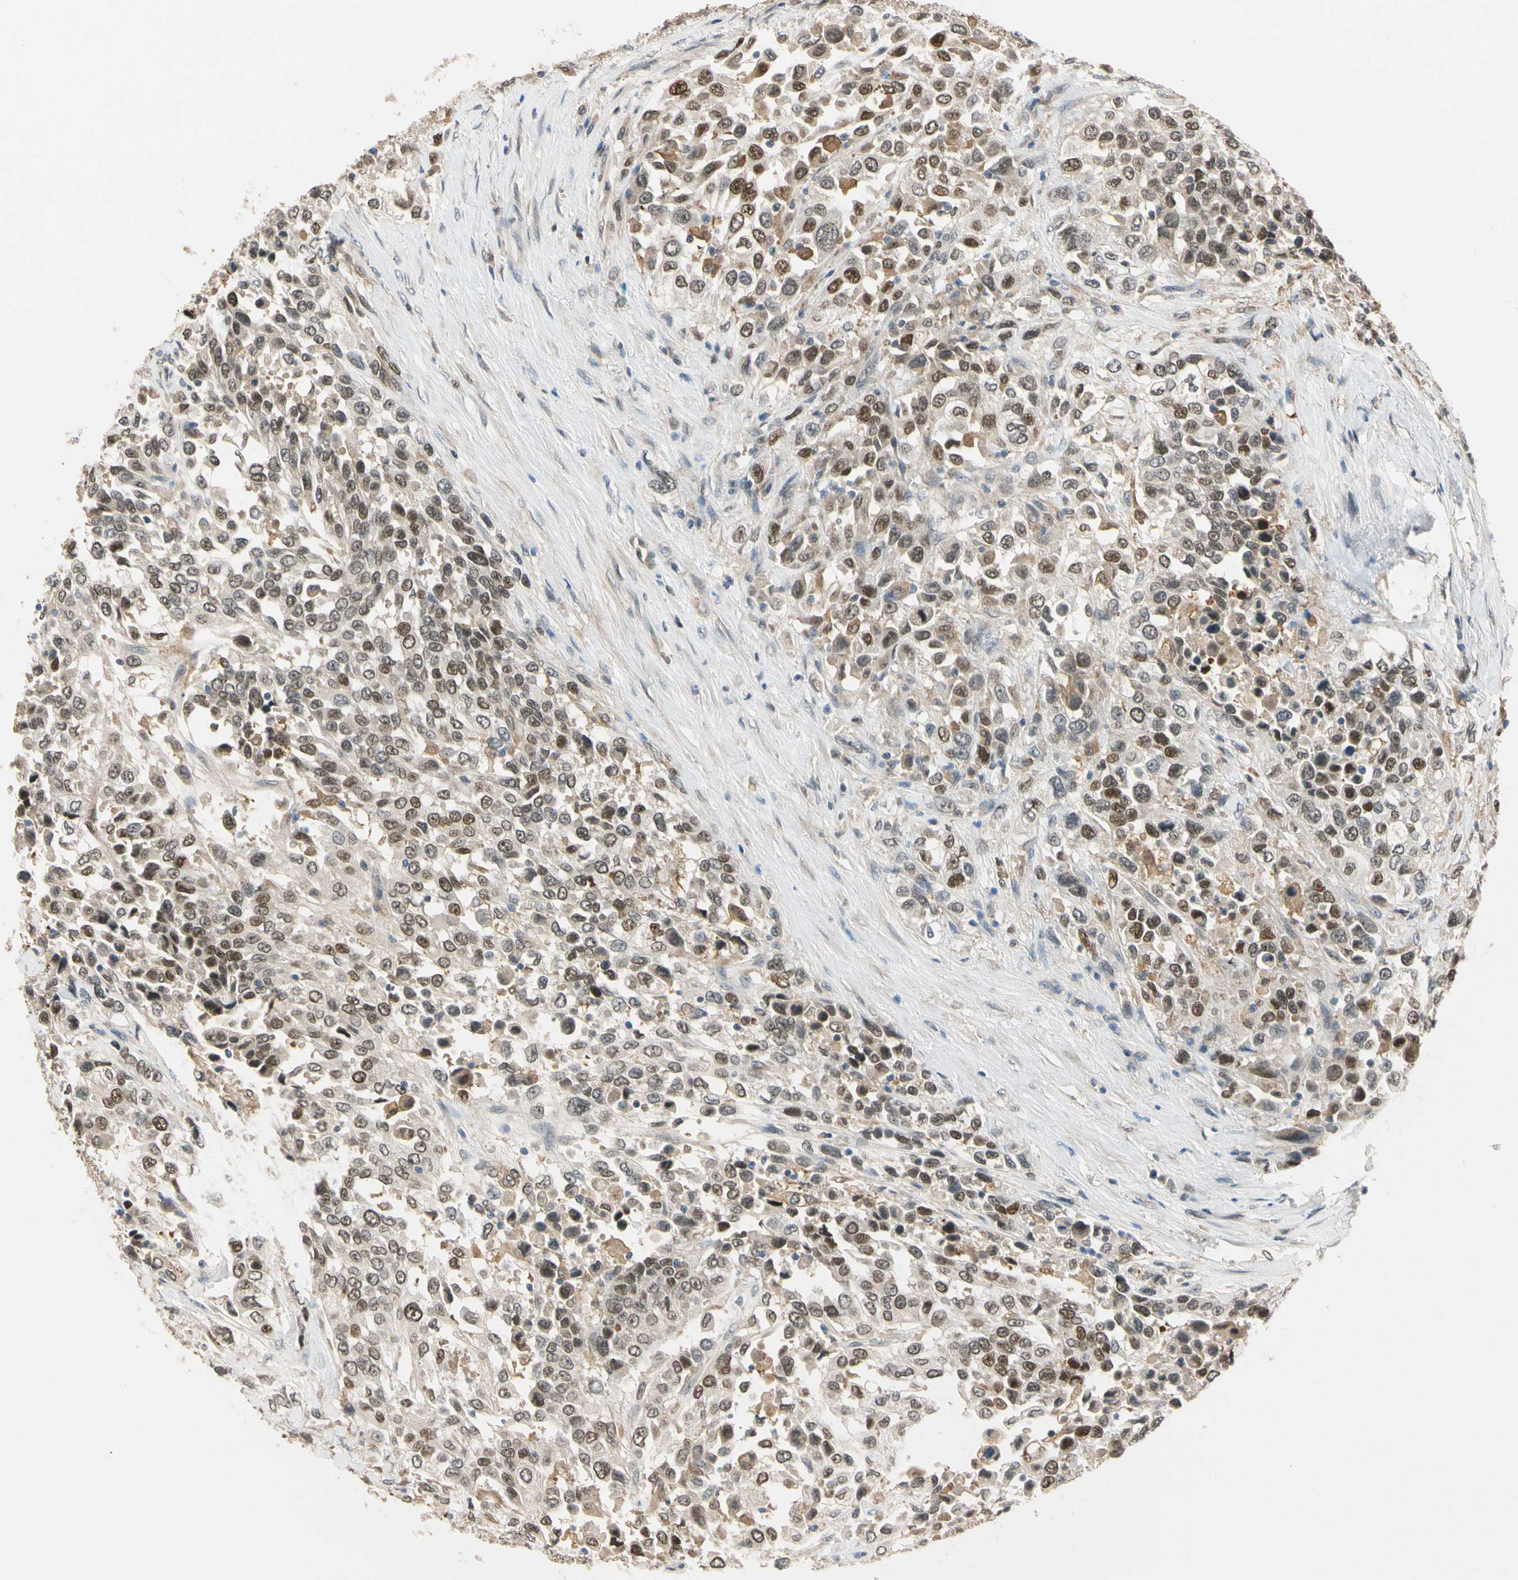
{"staining": {"intensity": "strong", "quantity": ">75%", "location": "cytoplasmic/membranous,nuclear"}, "tissue": "urothelial cancer", "cell_type": "Tumor cells", "image_type": "cancer", "snomed": [{"axis": "morphology", "description": "Urothelial carcinoma, High grade"}, {"axis": "topography", "description": "Urinary bladder"}], "caption": "This is an image of immunohistochemistry staining of high-grade urothelial carcinoma, which shows strong expression in the cytoplasmic/membranous and nuclear of tumor cells.", "gene": "RIOX2", "patient": {"sex": "female", "age": 80}}